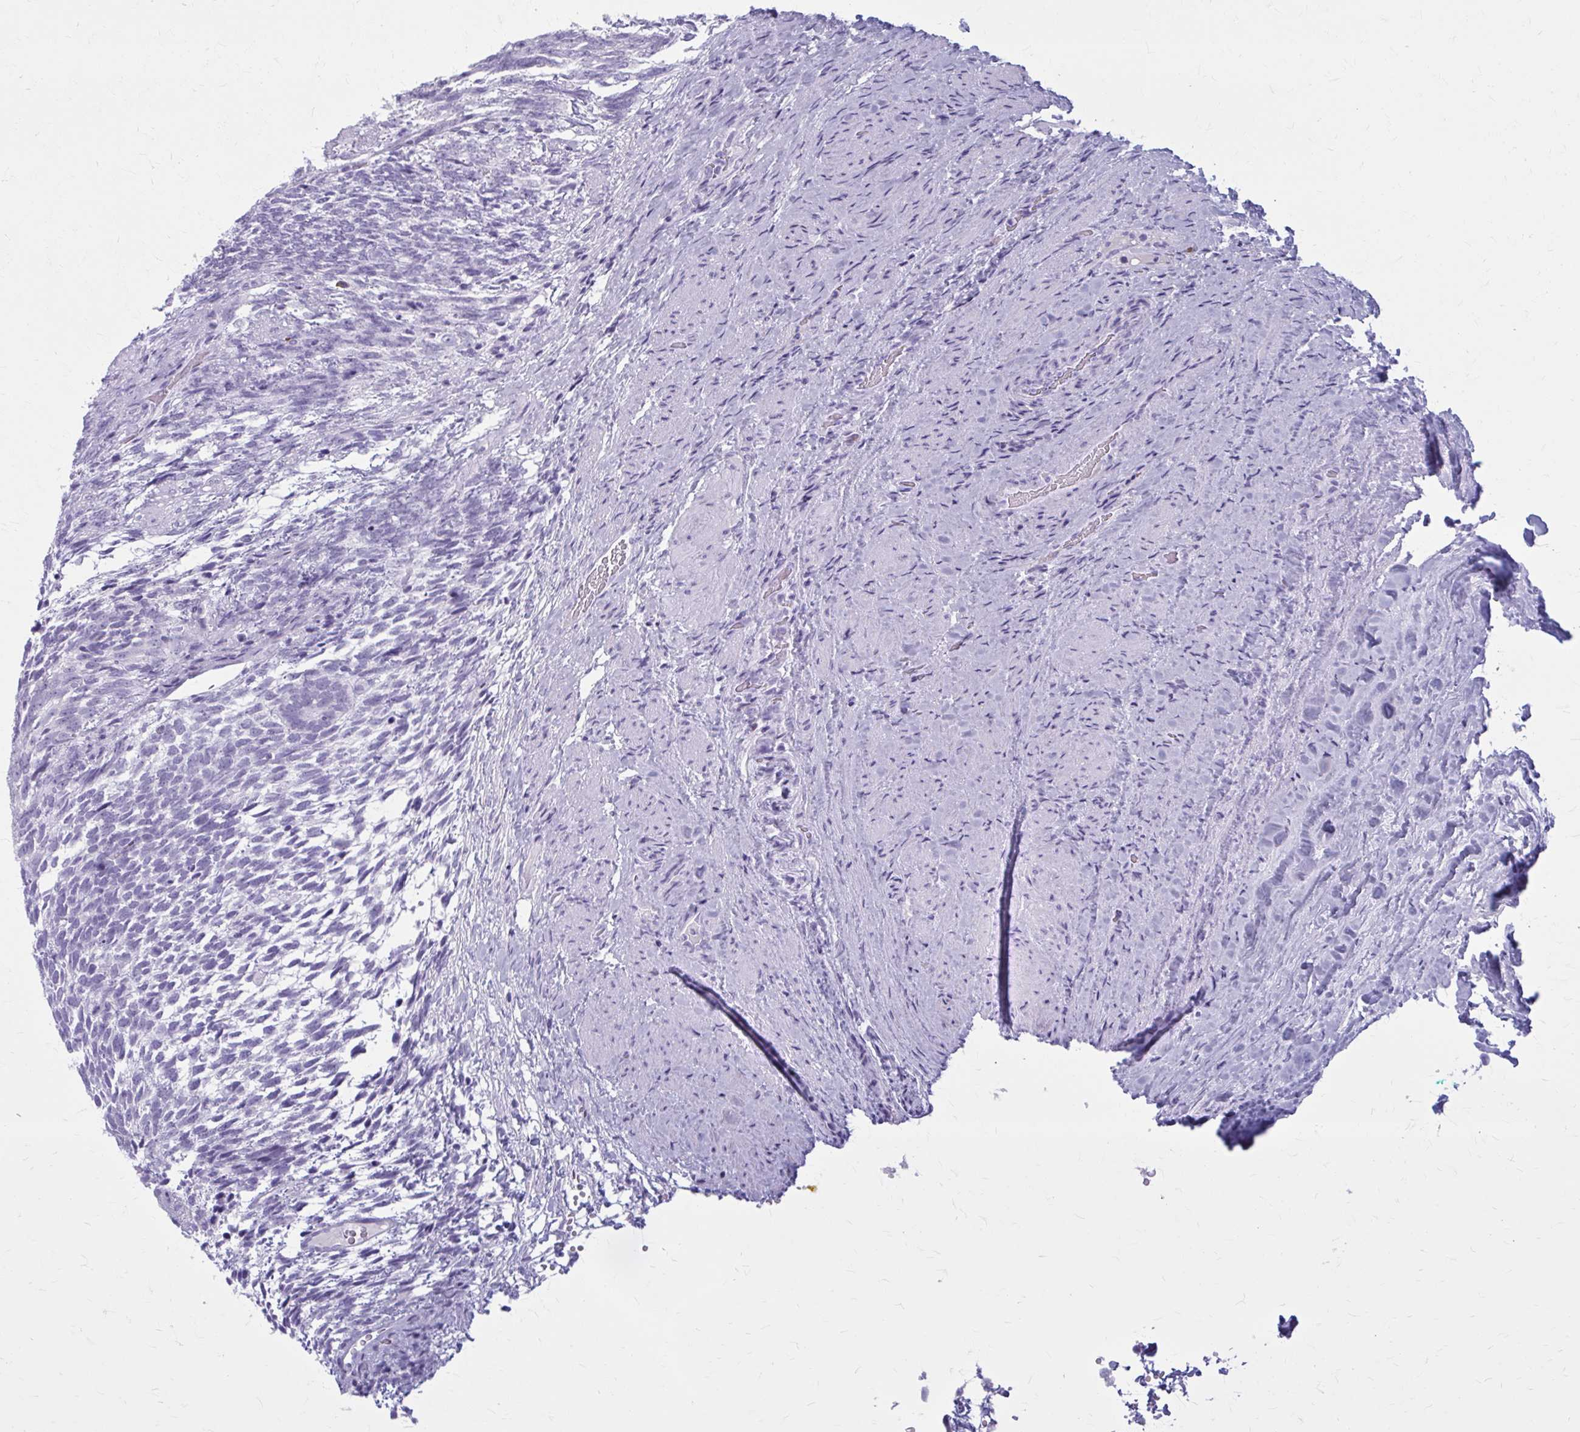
{"staining": {"intensity": "negative", "quantity": "none", "location": "none"}, "tissue": "testis cancer", "cell_type": "Tumor cells", "image_type": "cancer", "snomed": [{"axis": "morphology", "description": "Carcinoma, Embryonal, NOS"}, {"axis": "topography", "description": "Testis"}], "caption": "Tumor cells show no significant staining in testis embryonal carcinoma. (DAB (3,3'-diaminobenzidine) immunohistochemistry visualized using brightfield microscopy, high magnification).", "gene": "ZDHHC7", "patient": {"sex": "male", "age": 23}}